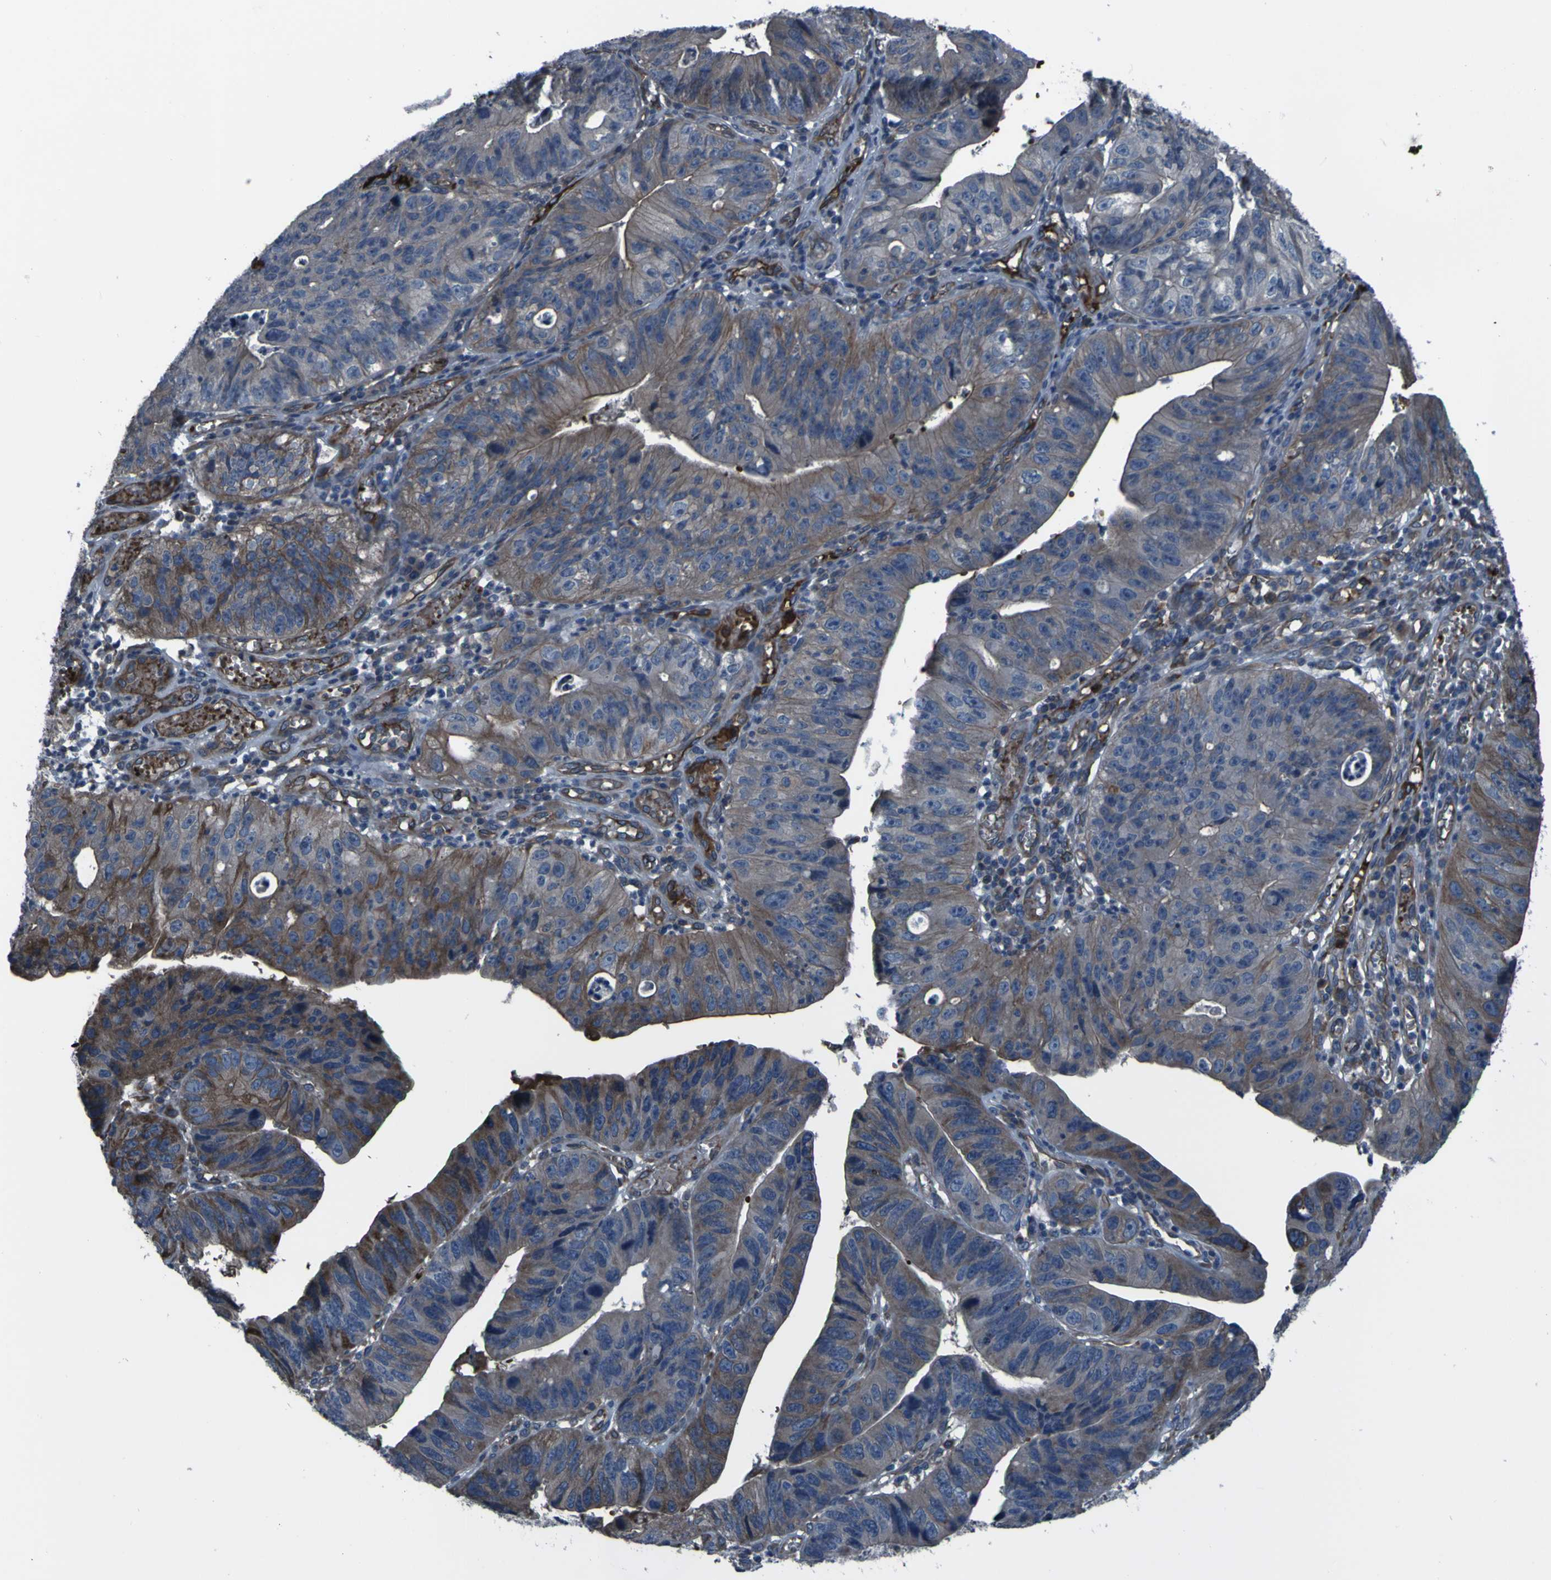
{"staining": {"intensity": "moderate", "quantity": "25%-75%", "location": "cytoplasmic/membranous"}, "tissue": "stomach cancer", "cell_type": "Tumor cells", "image_type": "cancer", "snomed": [{"axis": "morphology", "description": "Adenocarcinoma, NOS"}, {"axis": "topography", "description": "Stomach"}], "caption": "This image exhibits immunohistochemistry (IHC) staining of adenocarcinoma (stomach), with medium moderate cytoplasmic/membranous staining in about 25%-75% of tumor cells.", "gene": "GRAMD1A", "patient": {"sex": "male", "age": 59}}